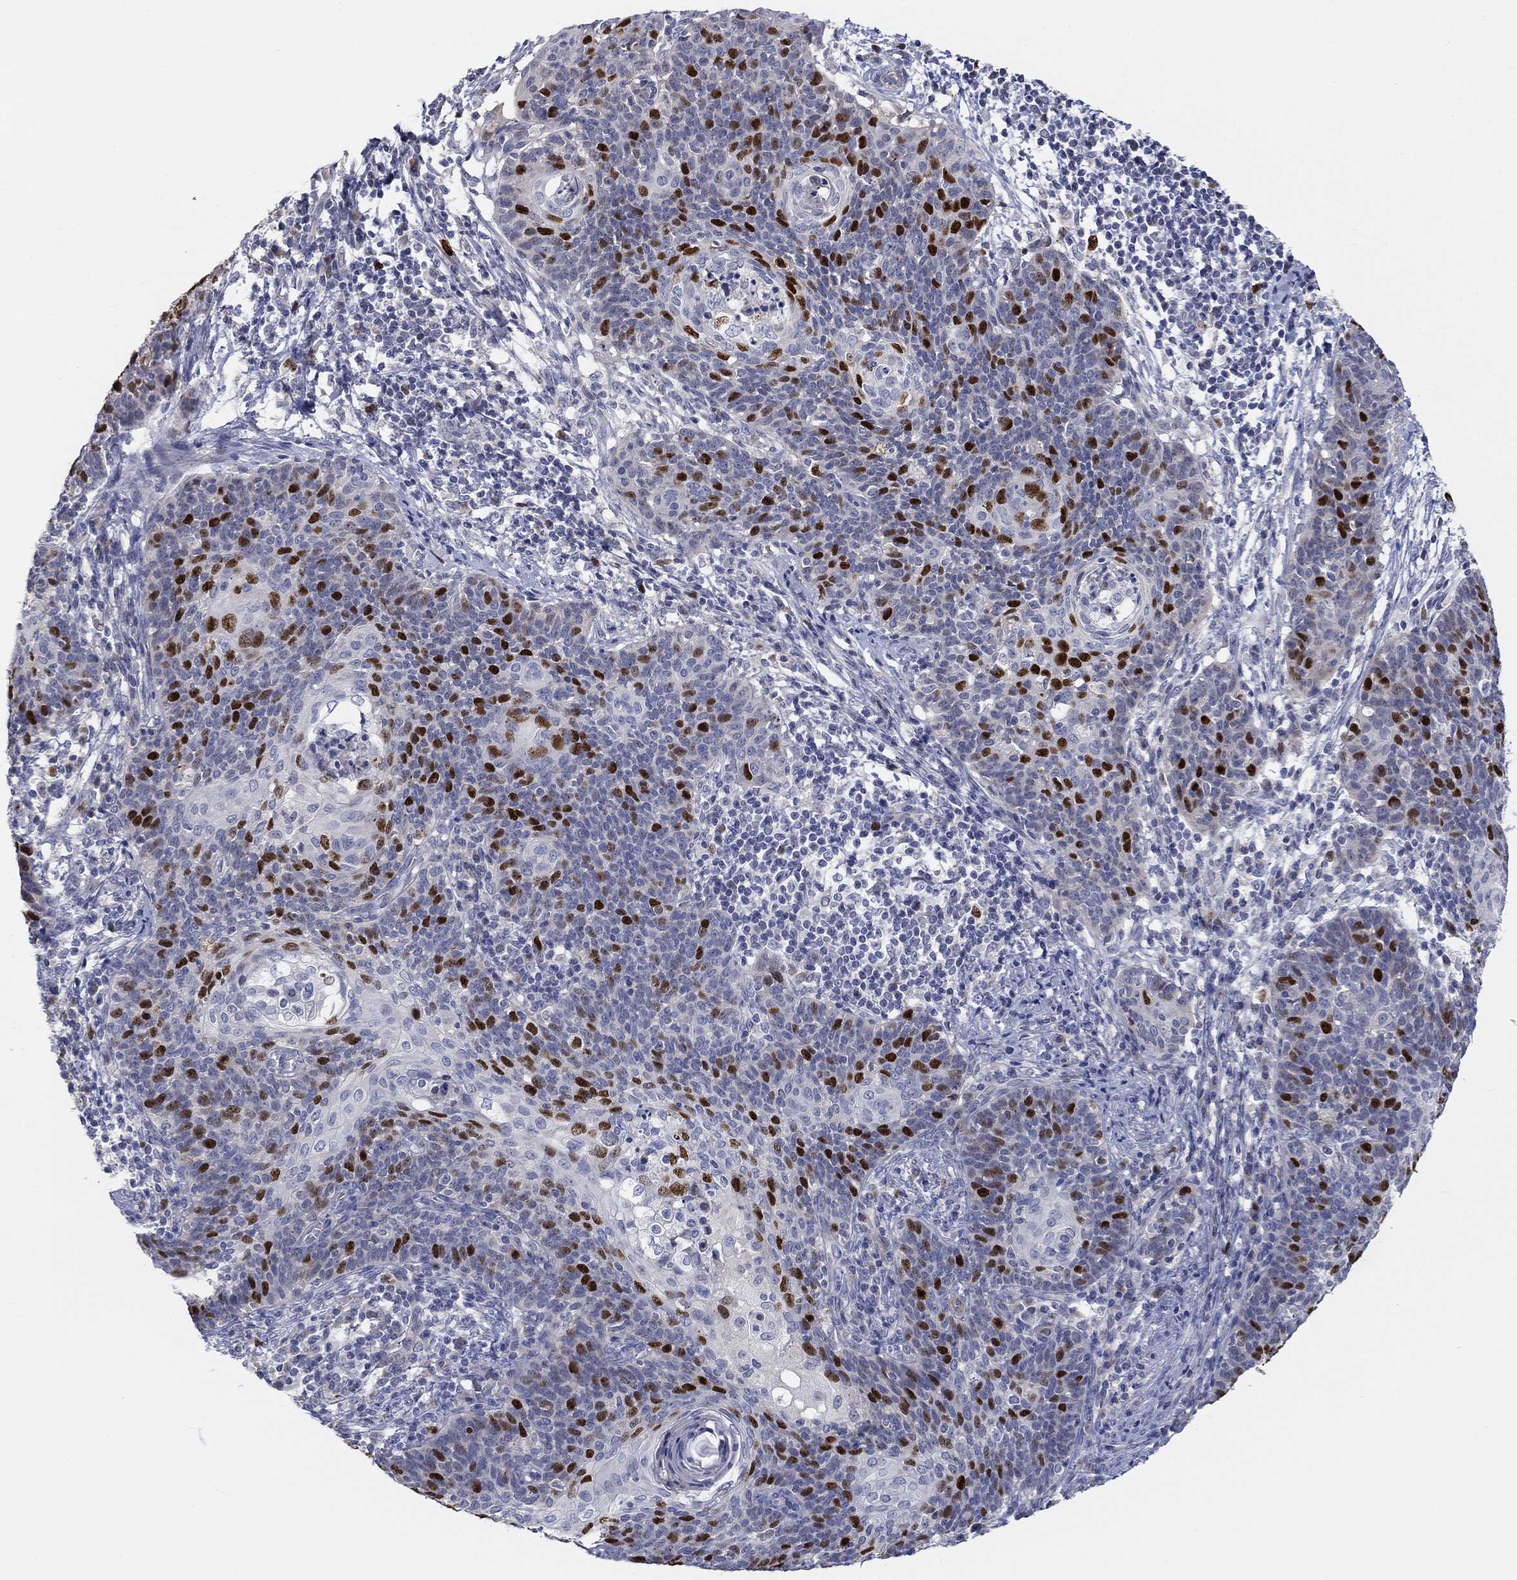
{"staining": {"intensity": "strong", "quantity": "25%-75%", "location": "nuclear"}, "tissue": "cervical cancer", "cell_type": "Tumor cells", "image_type": "cancer", "snomed": [{"axis": "morphology", "description": "Squamous cell carcinoma, NOS"}, {"axis": "topography", "description": "Cervix"}], "caption": "This micrograph exhibits immunohistochemistry (IHC) staining of human squamous cell carcinoma (cervical), with high strong nuclear staining in approximately 25%-75% of tumor cells.", "gene": "PRC1", "patient": {"sex": "female", "age": 39}}